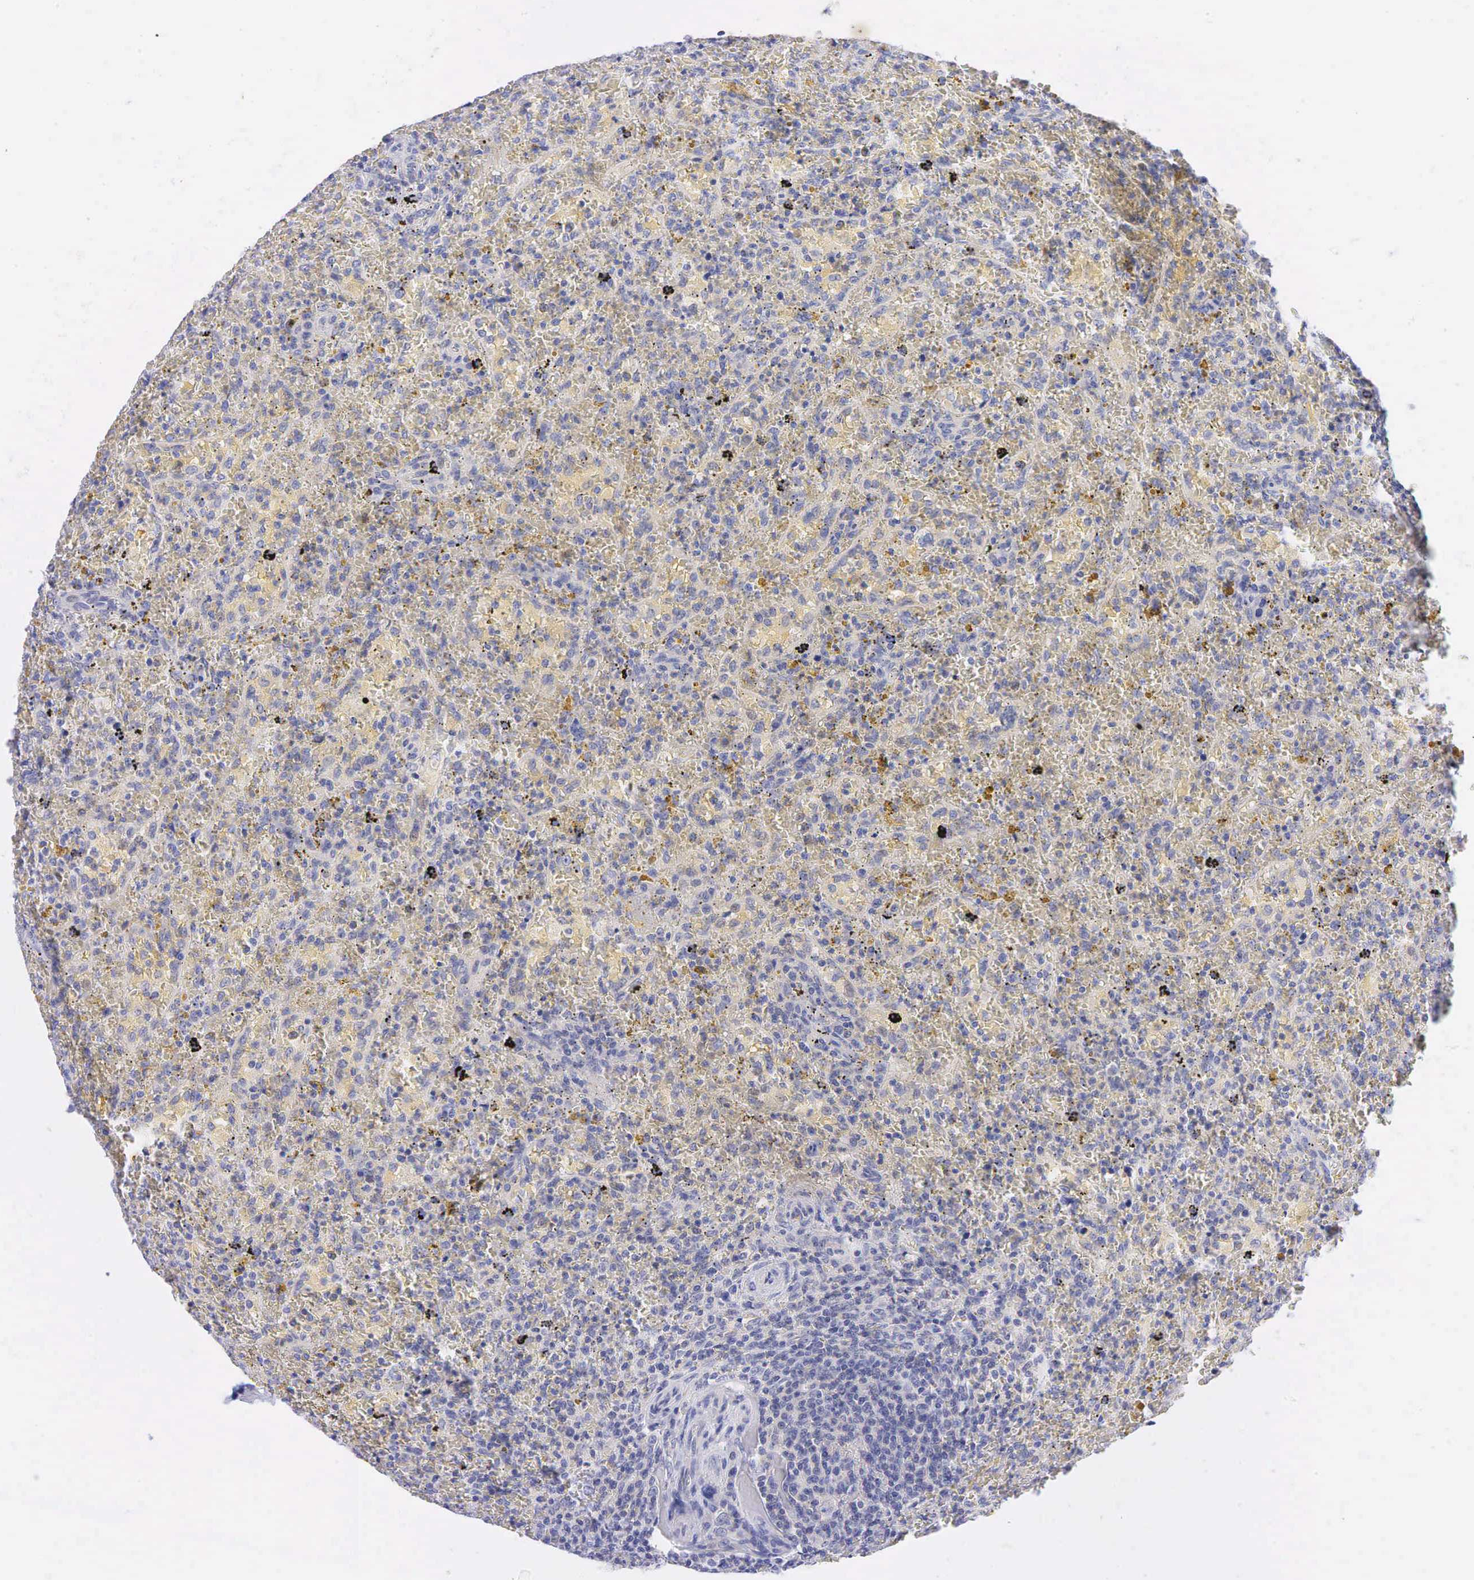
{"staining": {"intensity": "weak", "quantity": "<25%", "location": "cytoplasmic/membranous,nuclear"}, "tissue": "lymphoma", "cell_type": "Tumor cells", "image_type": "cancer", "snomed": [{"axis": "morphology", "description": "Malignant lymphoma, non-Hodgkin's type, High grade"}, {"axis": "topography", "description": "Spleen"}, {"axis": "topography", "description": "Lymph node"}], "caption": "IHC of malignant lymphoma, non-Hodgkin's type (high-grade) exhibits no expression in tumor cells. The staining was performed using DAB (3,3'-diaminobenzidine) to visualize the protein expression in brown, while the nuclei were stained in blue with hematoxylin (Magnification: 20x).", "gene": "AR", "patient": {"sex": "female", "age": 70}}